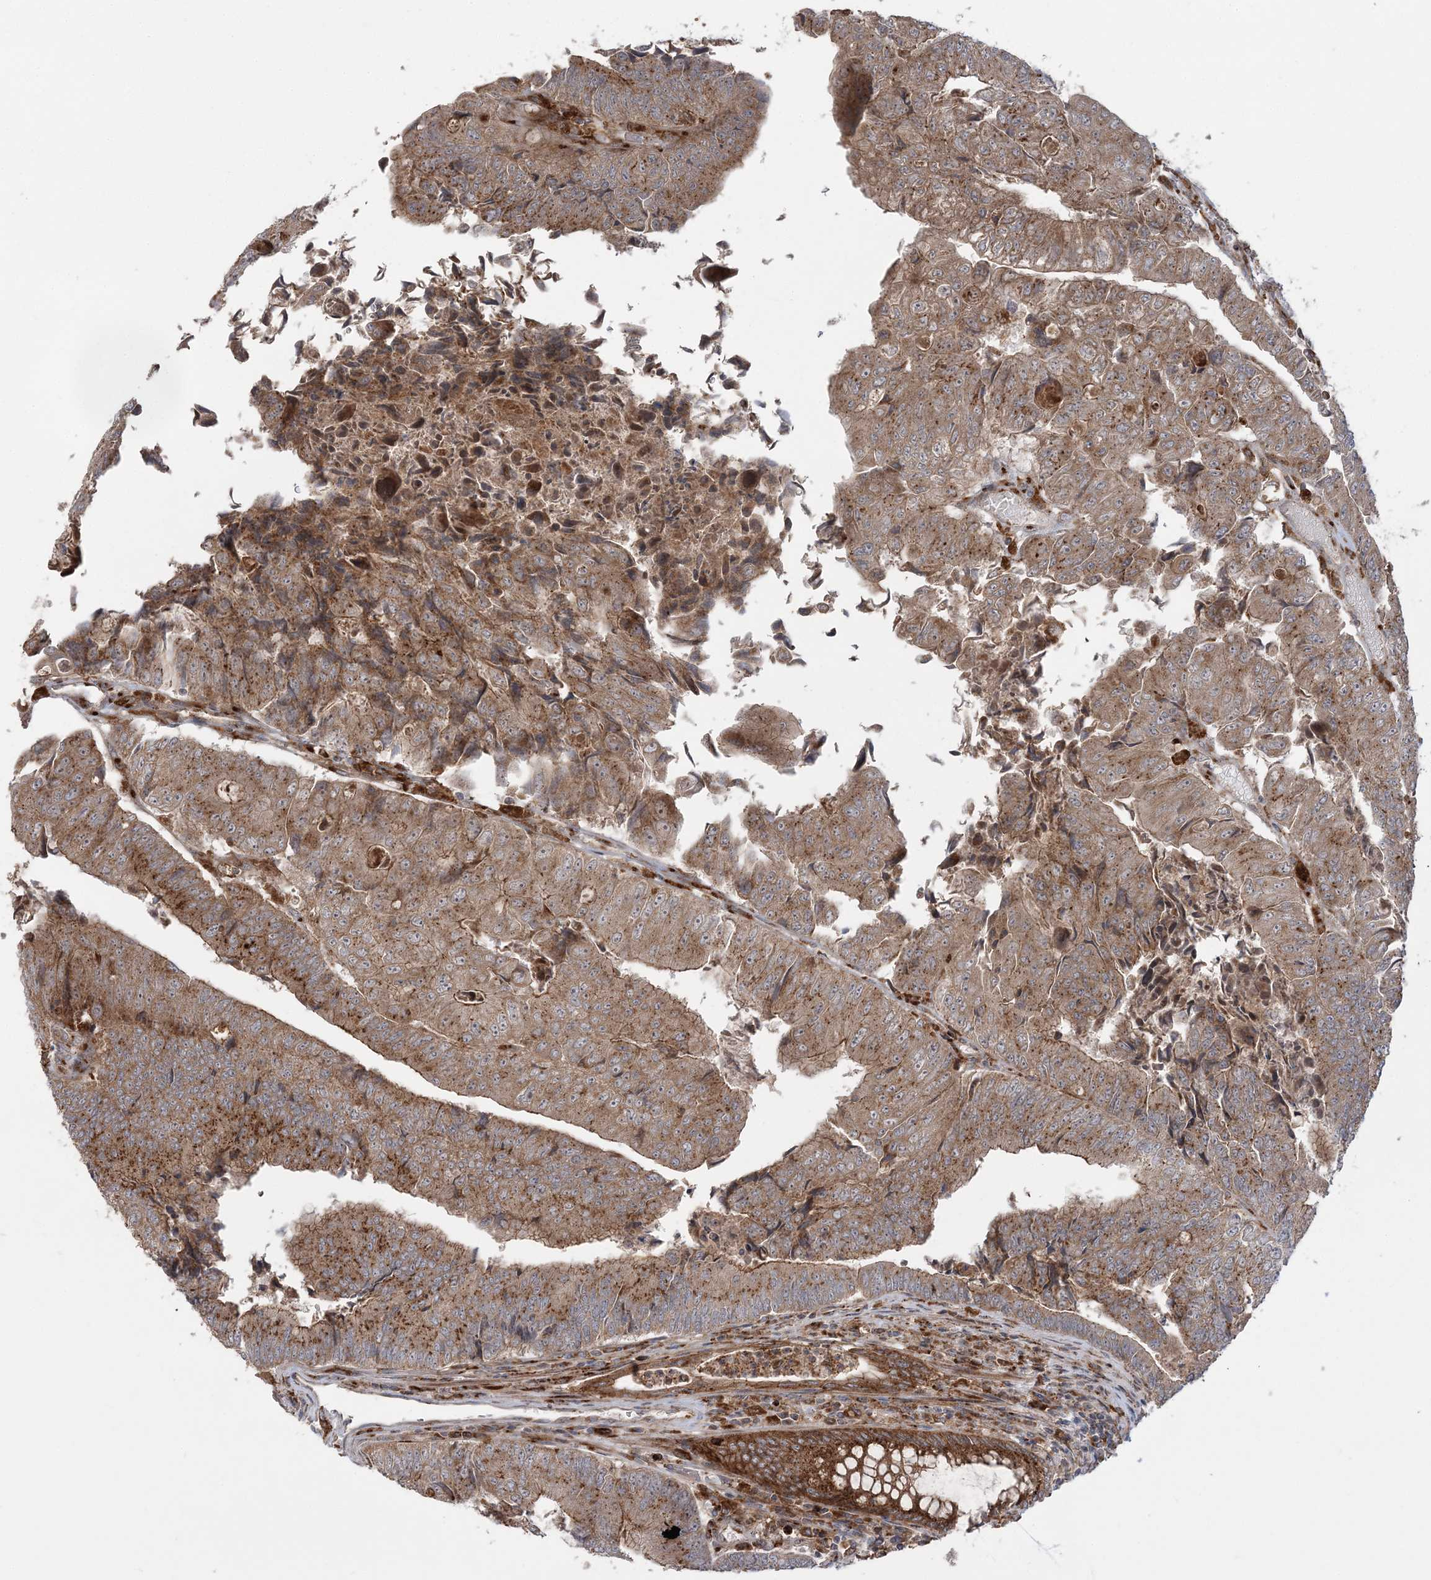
{"staining": {"intensity": "moderate", "quantity": ">75%", "location": "cytoplasmic/membranous"}, "tissue": "colorectal cancer", "cell_type": "Tumor cells", "image_type": "cancer", "snomed": [{"axis": "morphology", "description": "Adenocarcinoma, NOS"}, {"axis": "topography", "description": "Colon"}], "caption": "Tumor cells demonstrate moderate cytoplasmic/membranous positivity in about >75% of cells in colorectal cancer (adenocarcinoma). Nuclei are stained in blue.", "gene": "ABCC3", "patient": {"sex": "female", "age": 67}}